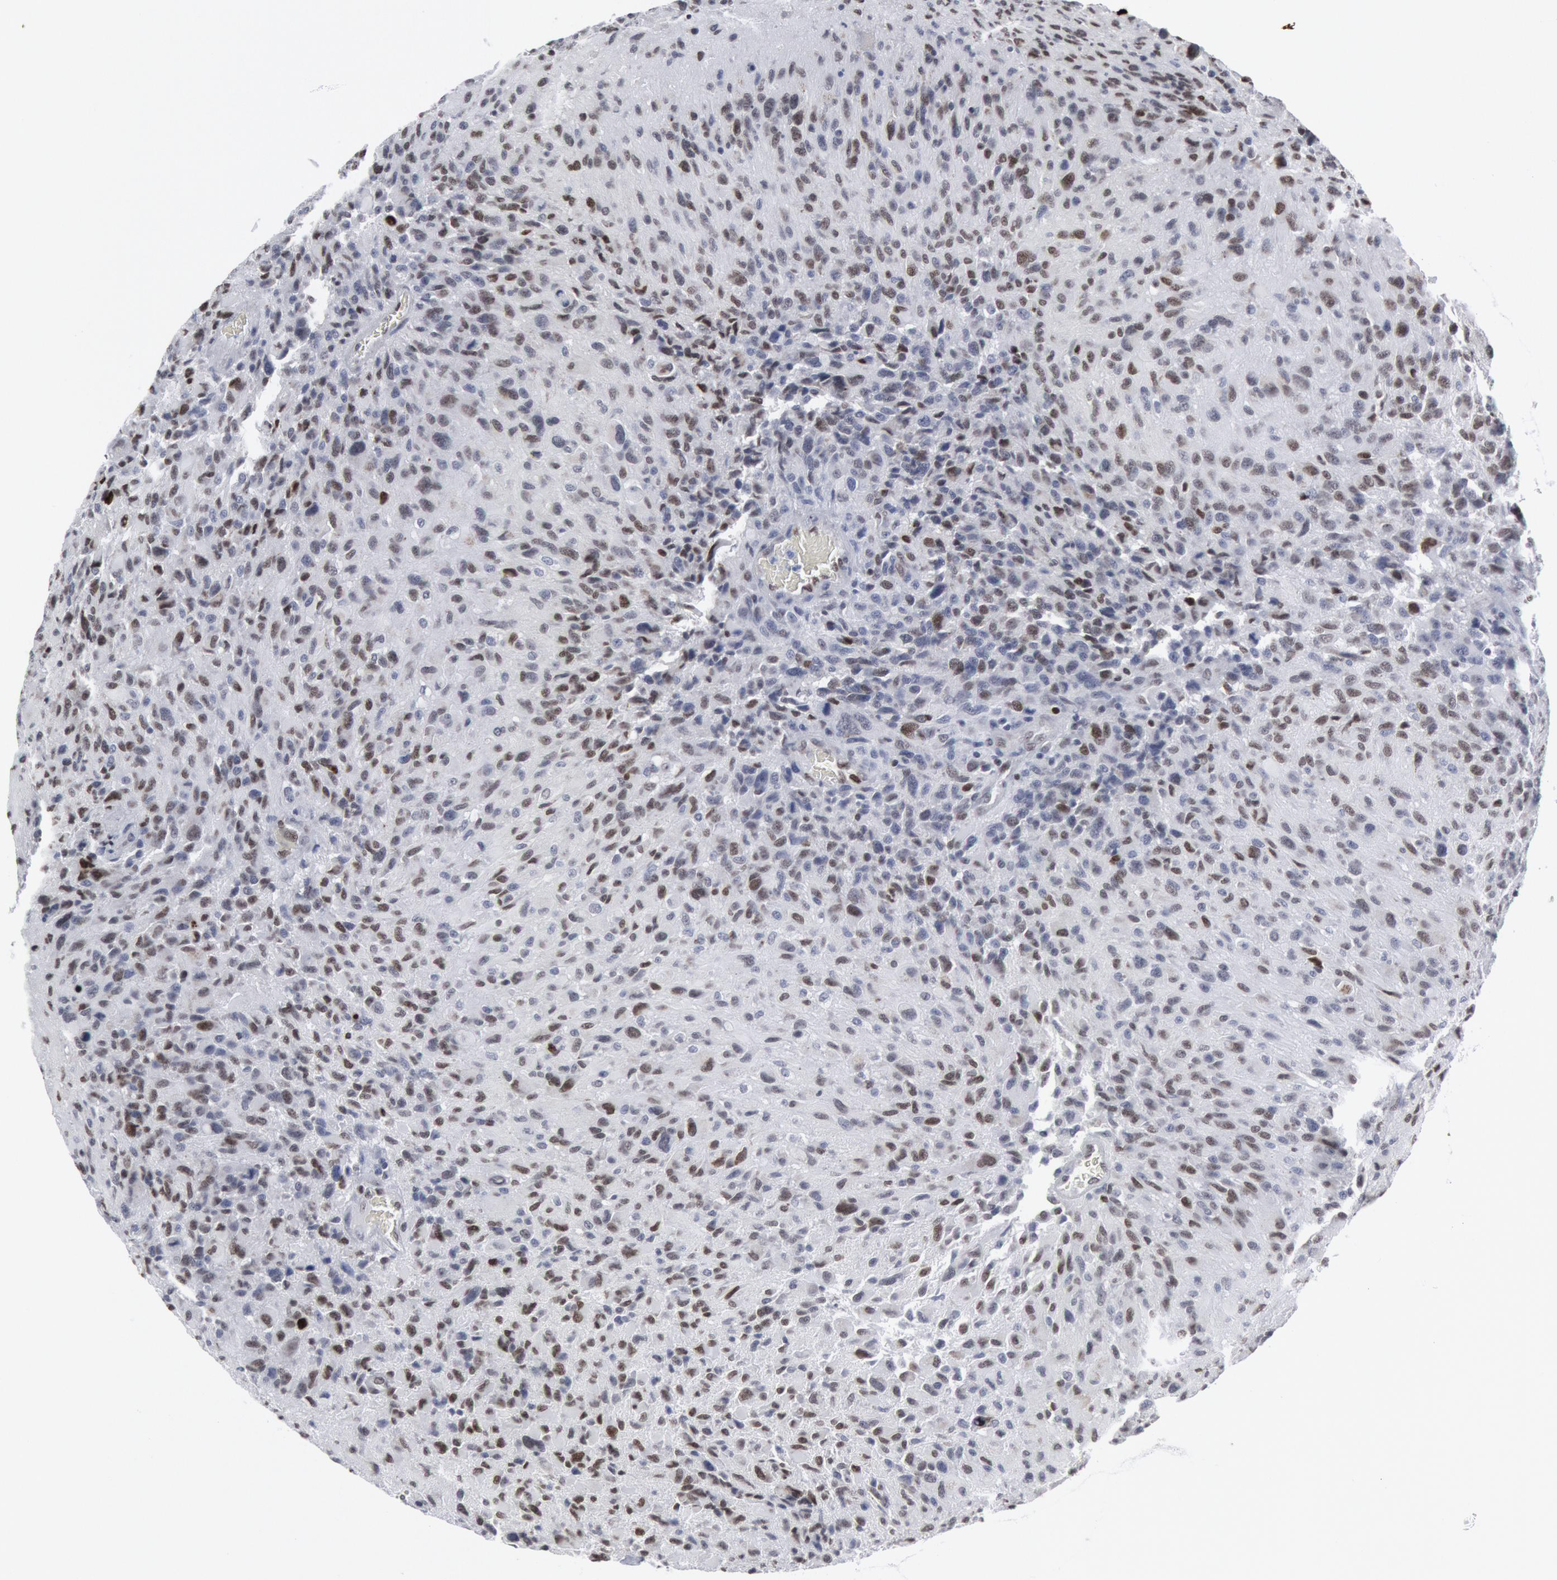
{"staining": {"intensity": "weak", "quantity": "25%-75%", "location": "nuclear"}, "tissue": "glioma", "cell_type": "Tumor cells", "image_type": "cancer", "snomed": [{"axis": "morphology", "description": "Glioma, malignant, High grade"}, {"axis": "topography", "description": "Brain"}], "caption": "Immunohistochemical staining of human glioma exhibits weak nuclear protein expression in approximately 25%-75% of tumor cells.", "gene": "MECP2", "patient": {"sex": "male", "age": 69}}